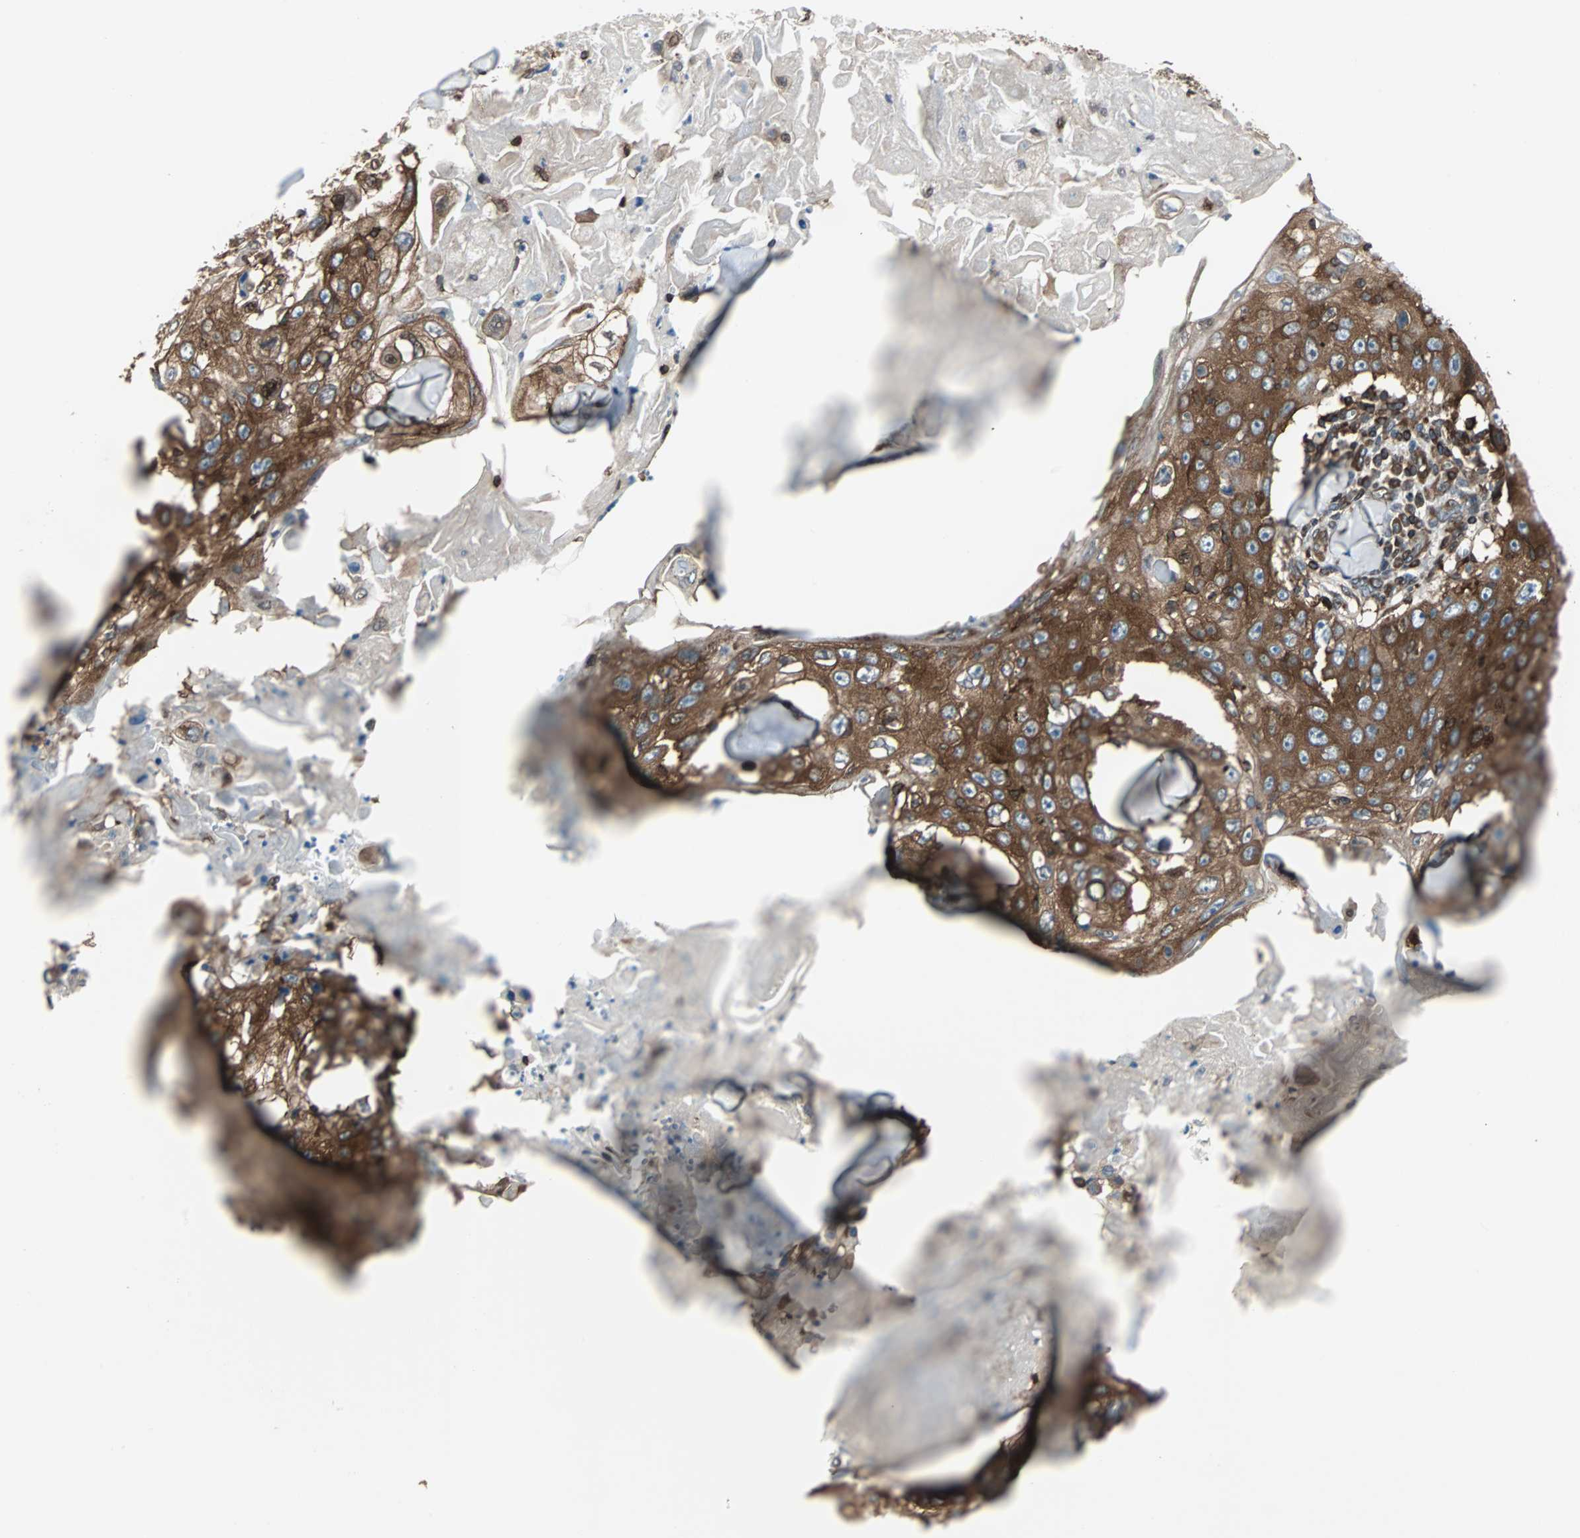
{"staining": {"intensity": "strong", "quantity": ">75%", "location": "cytoplasmic/membranous"}, "tissue": "skin cancer", "cell_type": "Tumor cells", "image_type": "cancer", "snomed": [{"axis": "morphology", "description": "Squamous cell carcinoma, NOS"}, {"axis": "topography", "description": "Skin"}], "caption": "Tumor cells demonstrate high levels of strong cytoplasmic/membranous positivity in about >75% of cells in human squamous cell carcinoma (skin).", "gene": "RELA", "patient": {"sex": "male", "age": 86}}